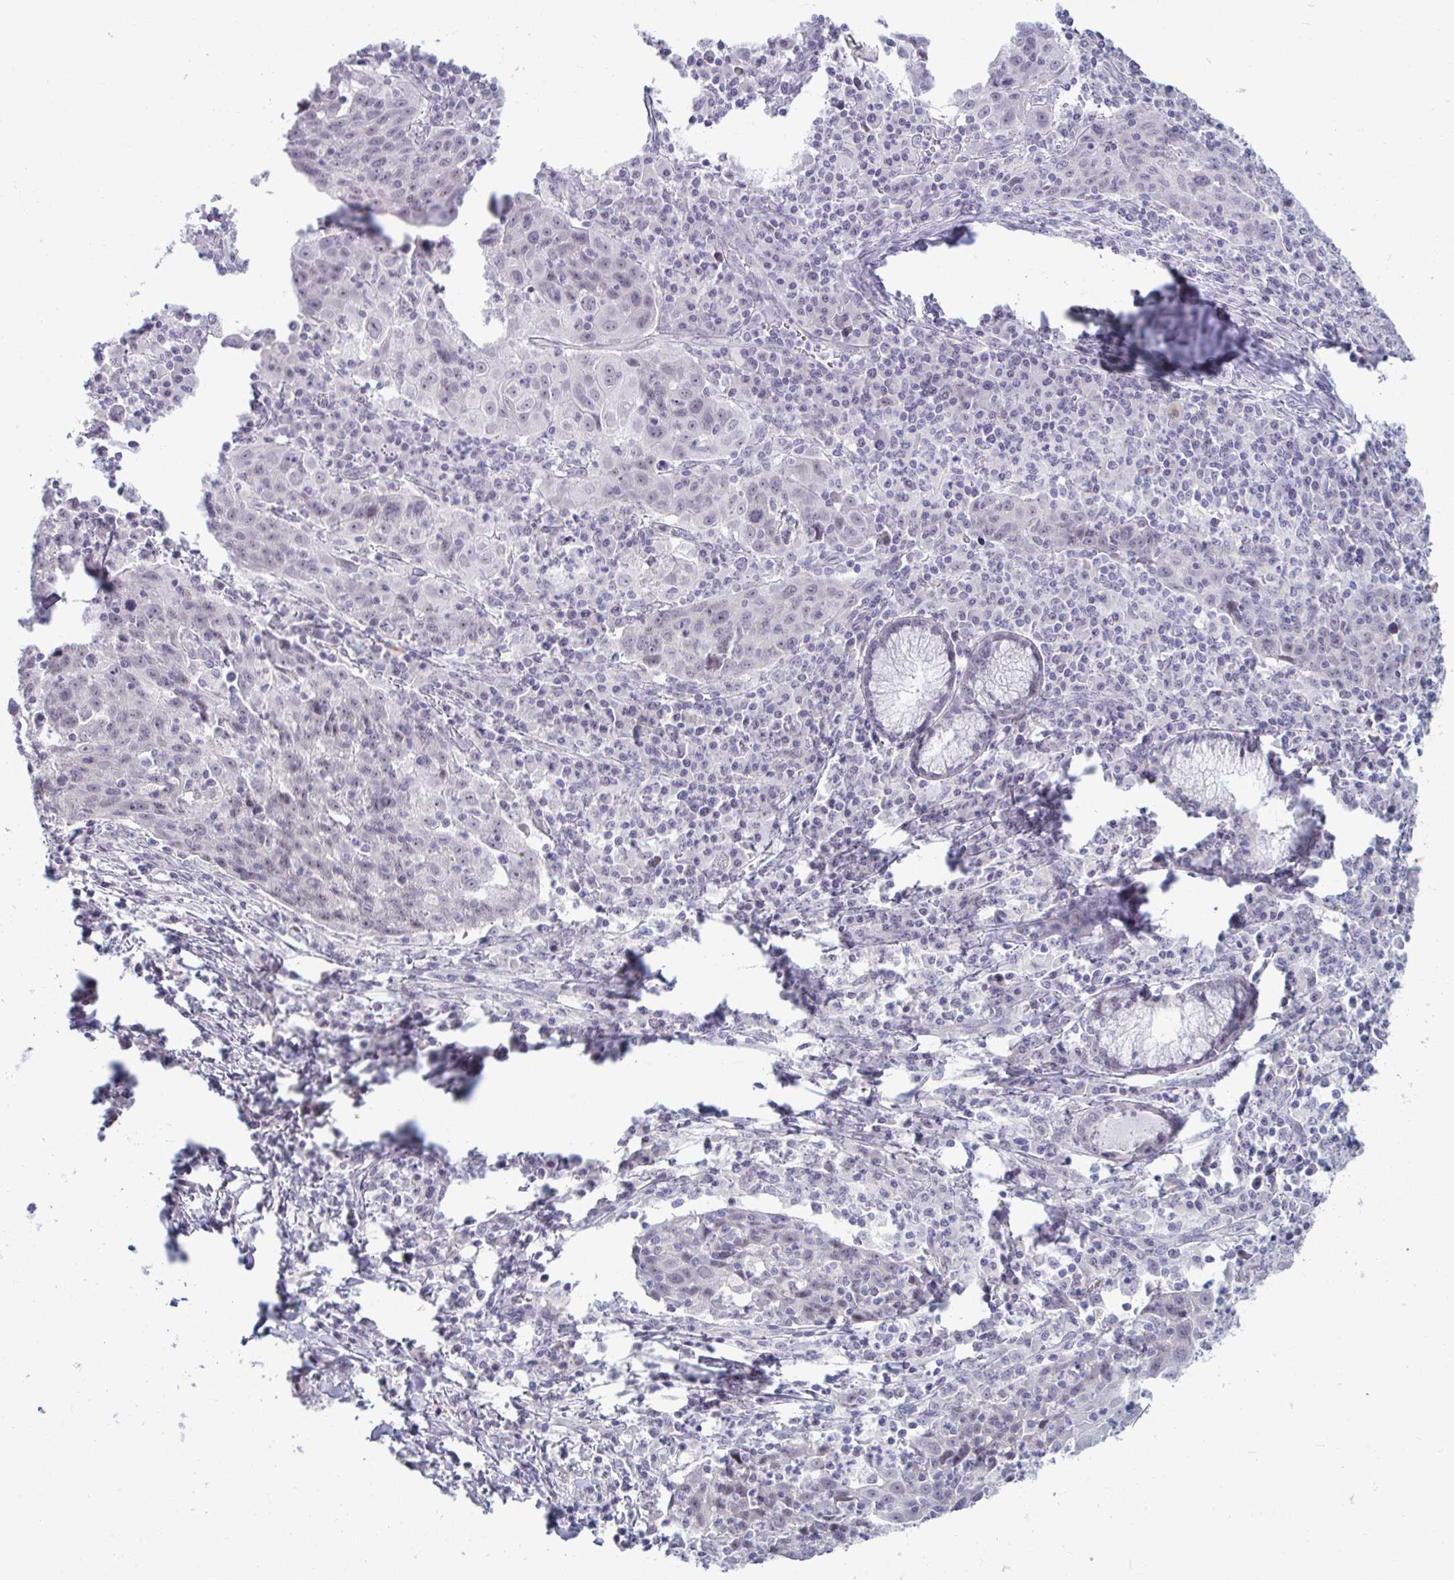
{"staining": {"intensity": "negative", "quantity": "none", "location": "none"}, "tissue": "lung cancer", "cell_type": "Tumor cells", "image_type": "cancer", "snomed": [{"axis": "morphology", "description": "Squamous cell carcinoma, NOS"}, {"axis": "morphology", "description": "Squamous cell carcinoma, metastatic, NOS"}, {"axis": "topography", "description": "Bronchus"}, {"axis": "topography", "description": "Lung"}], "caption": "High magnification brightfield microscopy of lung cancer (squamous cell carcinoma) stained with DAB (3,3'-diaminobenzidine) (brown) and counterstained with hematoxylin (blue): tumor cells show no significant staining. (Stains: DAB immunohistochemistry (IHC) with hematoxylin counter stain, Microscopy: brightfield microscopy at high magnification).", "gene": "RNASEH1", "patient": {"sex": "male", "age": 62}}